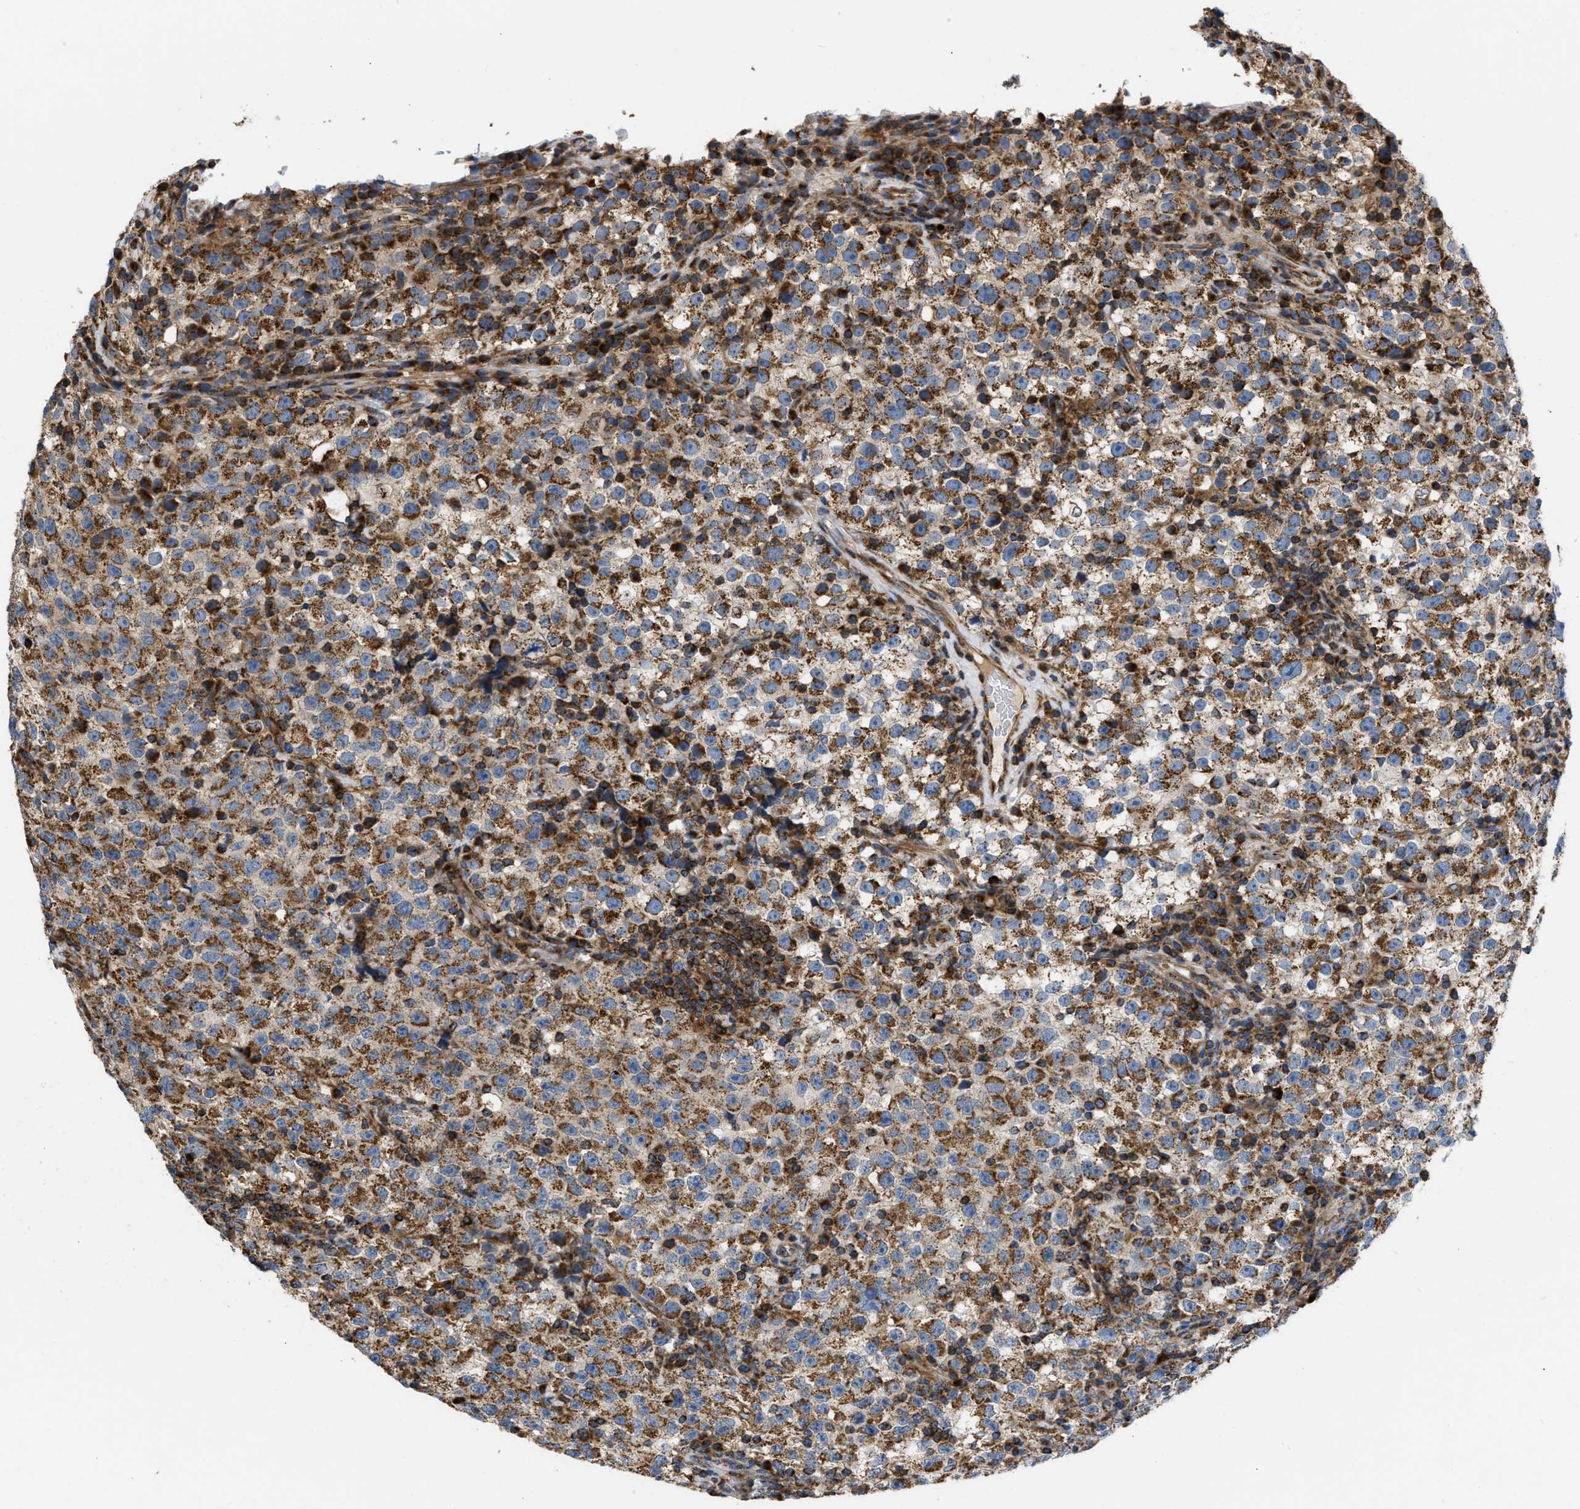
{"staining": {"intensity": "strong", "quantity": ">75%", "location": "cytoplasmic/membranous"}, "tissue": "testis cancer", "cell_type": "Tumor cells", "image_type": "cancer", "snomed": [{"axis": "morphology", "description": "Seminoma, NOS"}, {"axis": "topography", "description": "Testis"}], "caption": "The photomicrograph demonstrates immunohistochemical staining of testis cancer (seminoma). There is strong cytoplasmic/membranous staining is identified in about >75% of tumor cells.", "gene": "OPTN", "patient": {"sex": "male", "age": 22}}